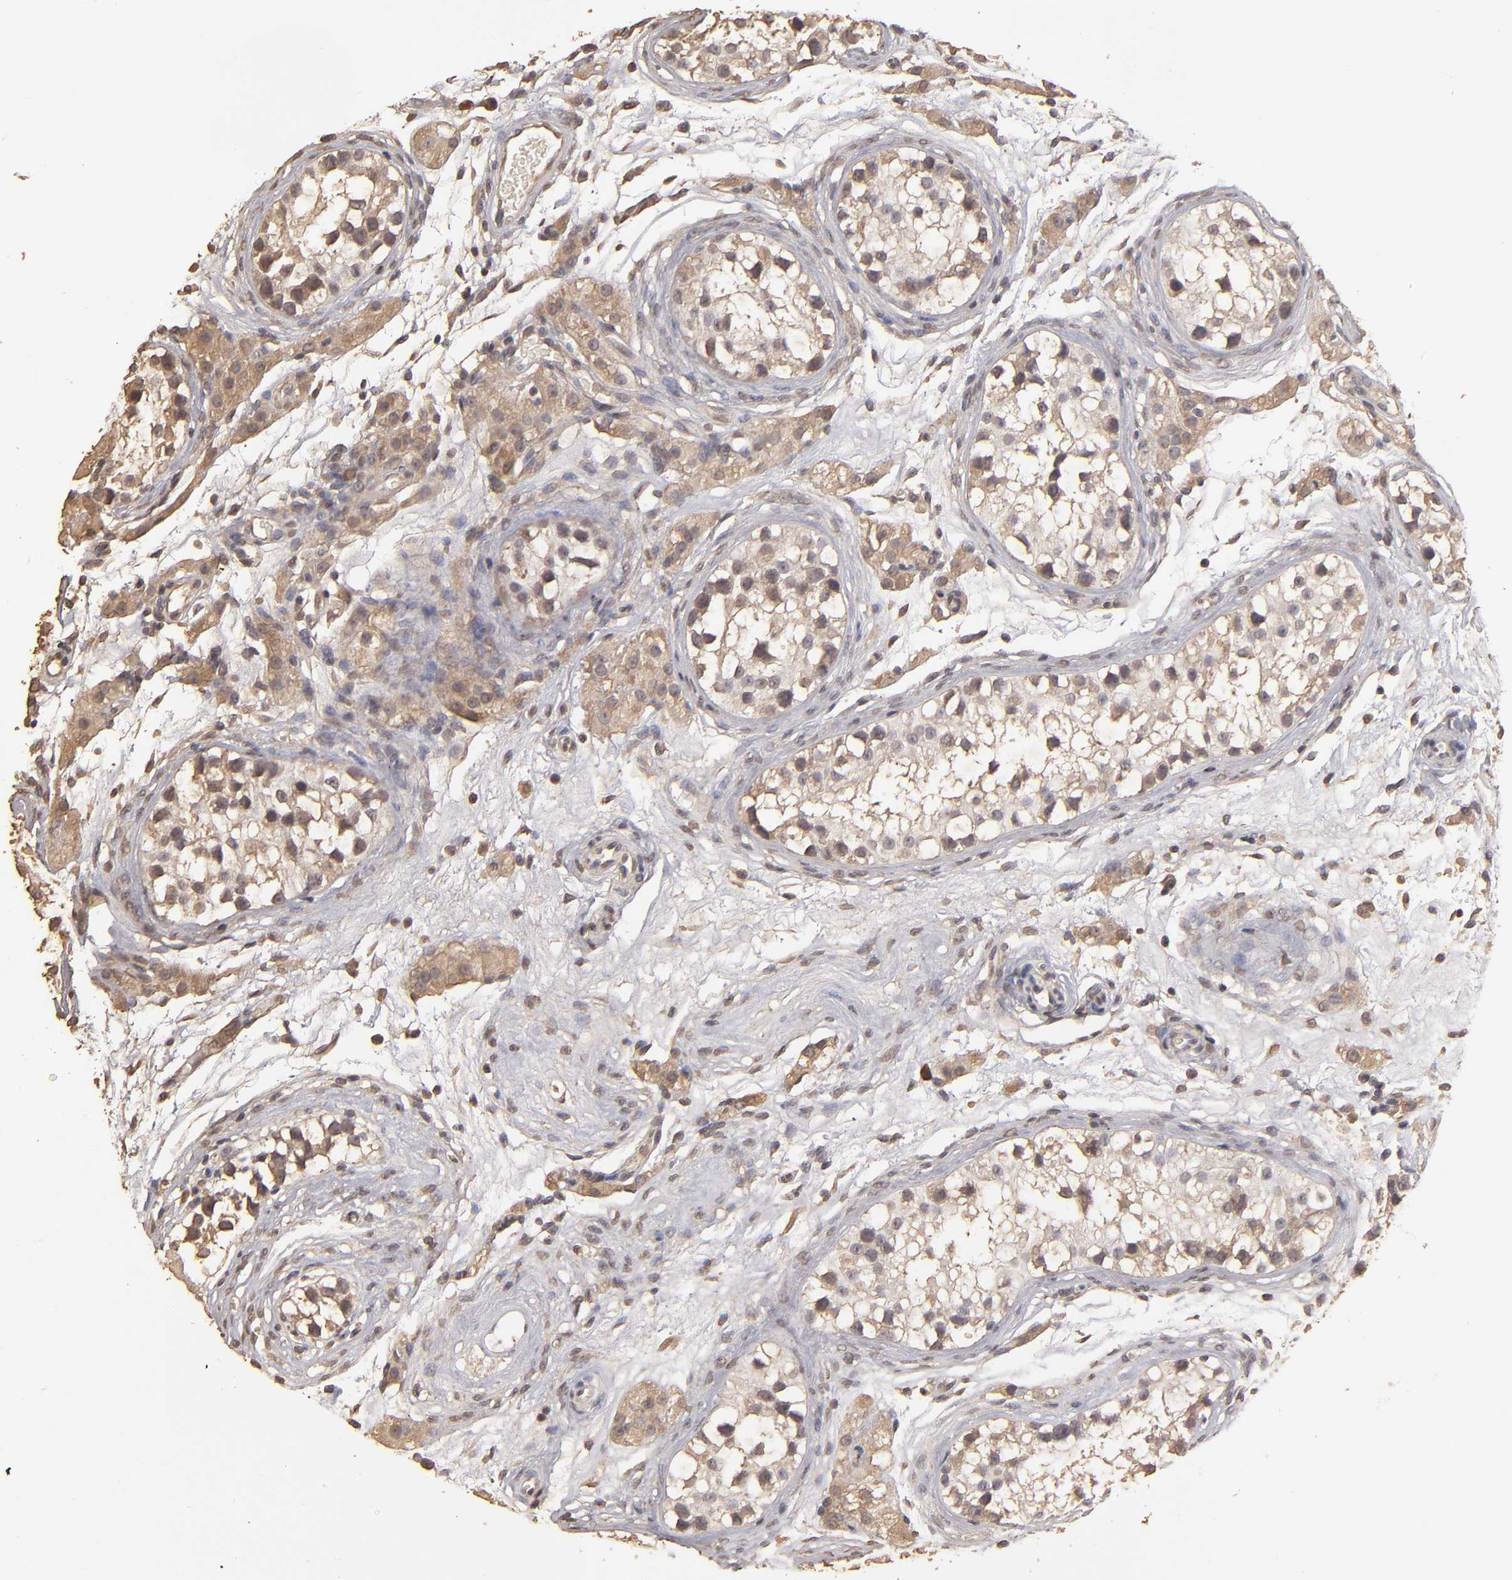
{"staining": {"intensity": "moderate", "quantity": "25%-75%", "location": "cytoplasmic/membranous"}, "tissue": "testis cancer", "cell_type": "Tumor cells", "image_type": "cancer", "snomed": [{"axis": "morphology", "description": "Seminoma, NOS"}, {"axis": "topography", "description": "Testis"}], "caption": "A brown stain labels moderate cytoplasmic/membranous expression of a protein in human testis seminoma tumor cells. (DAB (3,3'-diaminobenzidine) IHC with brightfield microscopy, high magnification).", "gene": "OPHN1", "patient": {"sex": "male", "age": 25}}